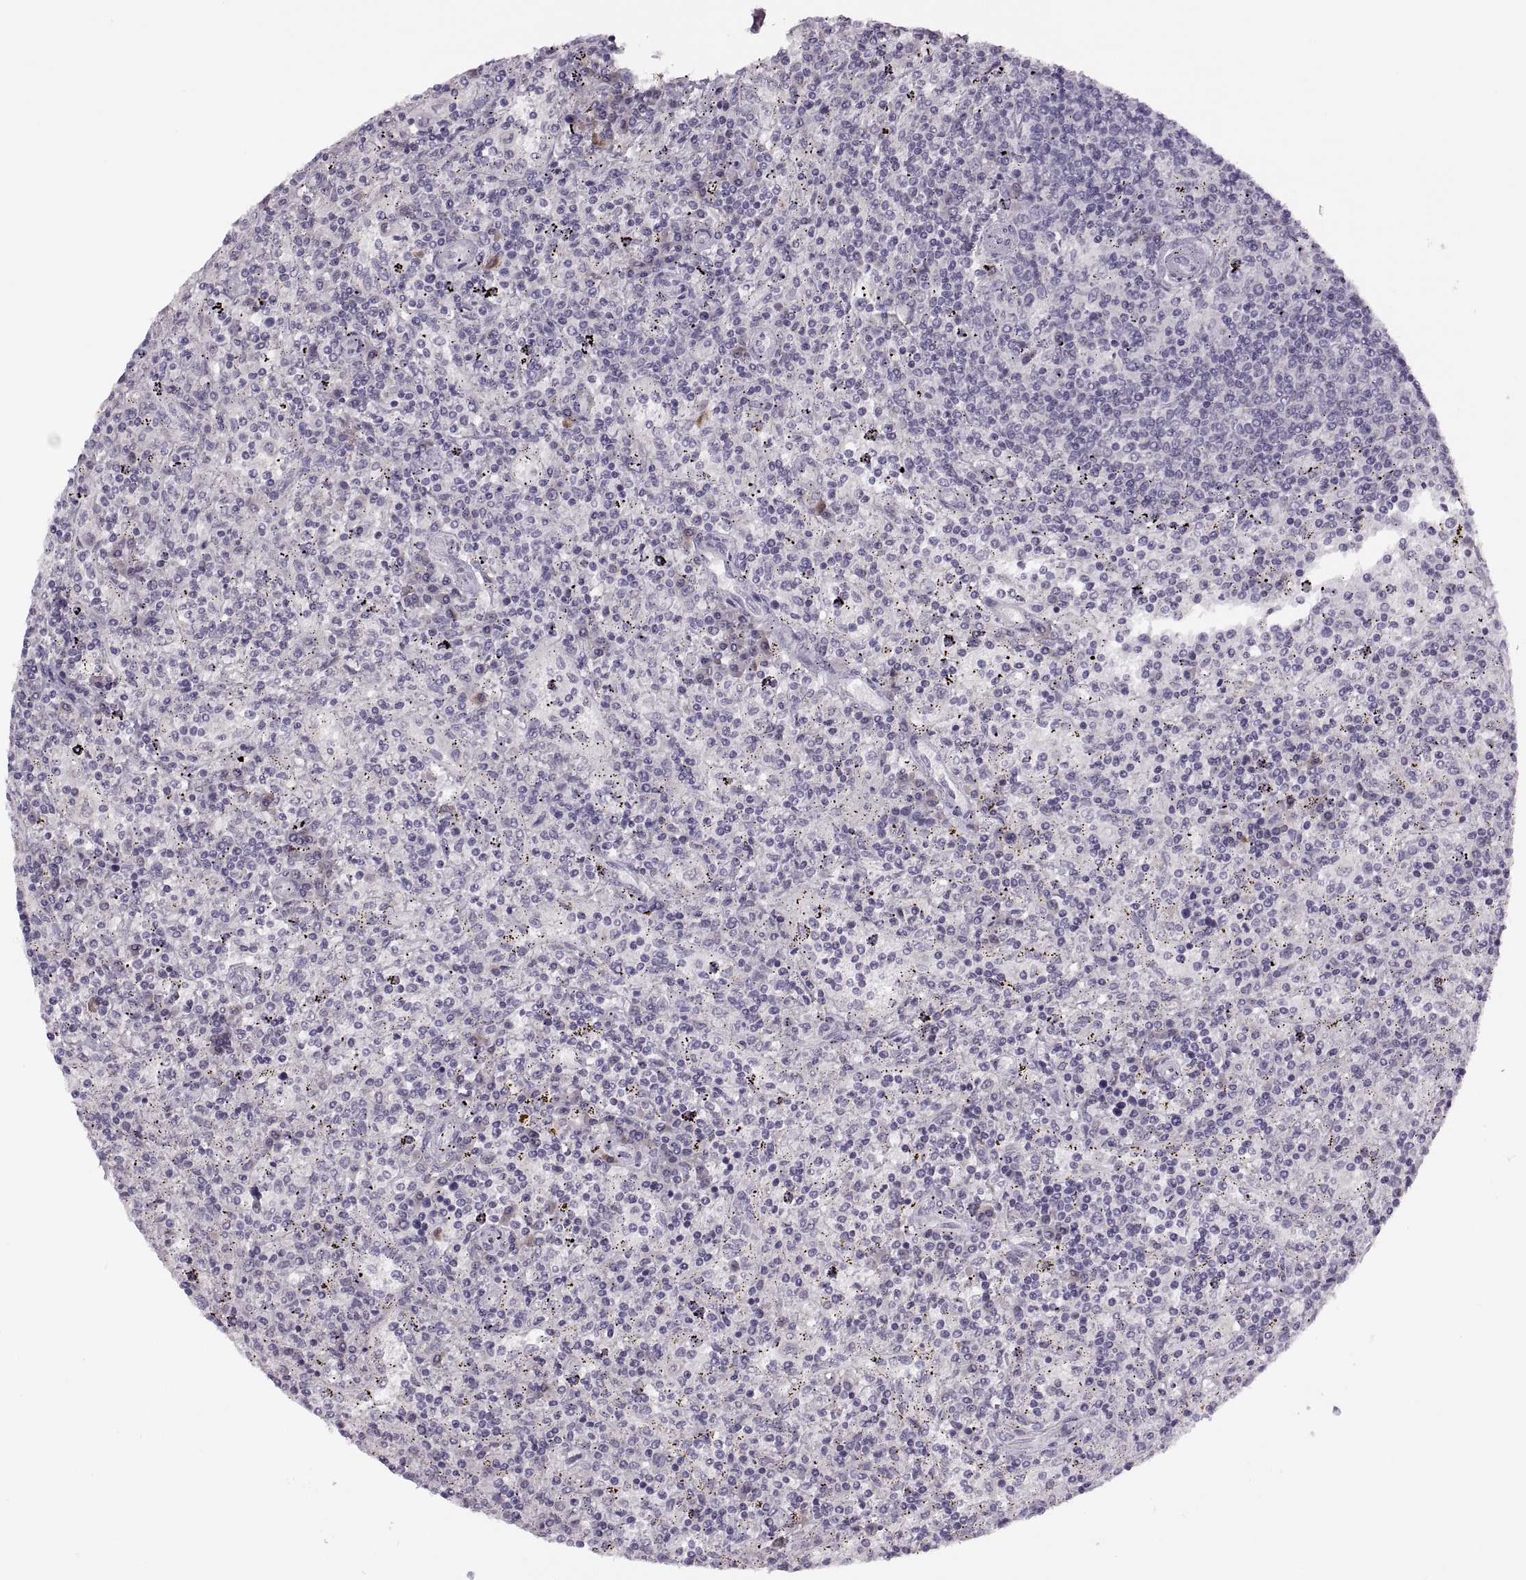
{"staining": {"intensity": "negative", "quantity": "none", "location": "none"}, "tissue": "lymphoma", "cell_type": "Tumor cells", "image_type": "cancer", "snomed": [{"axis": "morphology", "description": "Malignant lymphoma, non-Hodgkin's type, Low grade"}, {"axis": "topography", "description": "Spleen"}], "caption": "Immunohistochemical staining of malignant lymphoma, non-Hodgkin's type (low-grade) demonstrates no significant staining in tumor cells. Brightfield microscopy of immunohistochemistry (IHC) stained with DAB (3,3'-diaminobenzidine) (brown) and hematoxylin (blue), captured at high magnification.", "gene": "H2AP", "patient": {"sex": "male", "age": 62}}